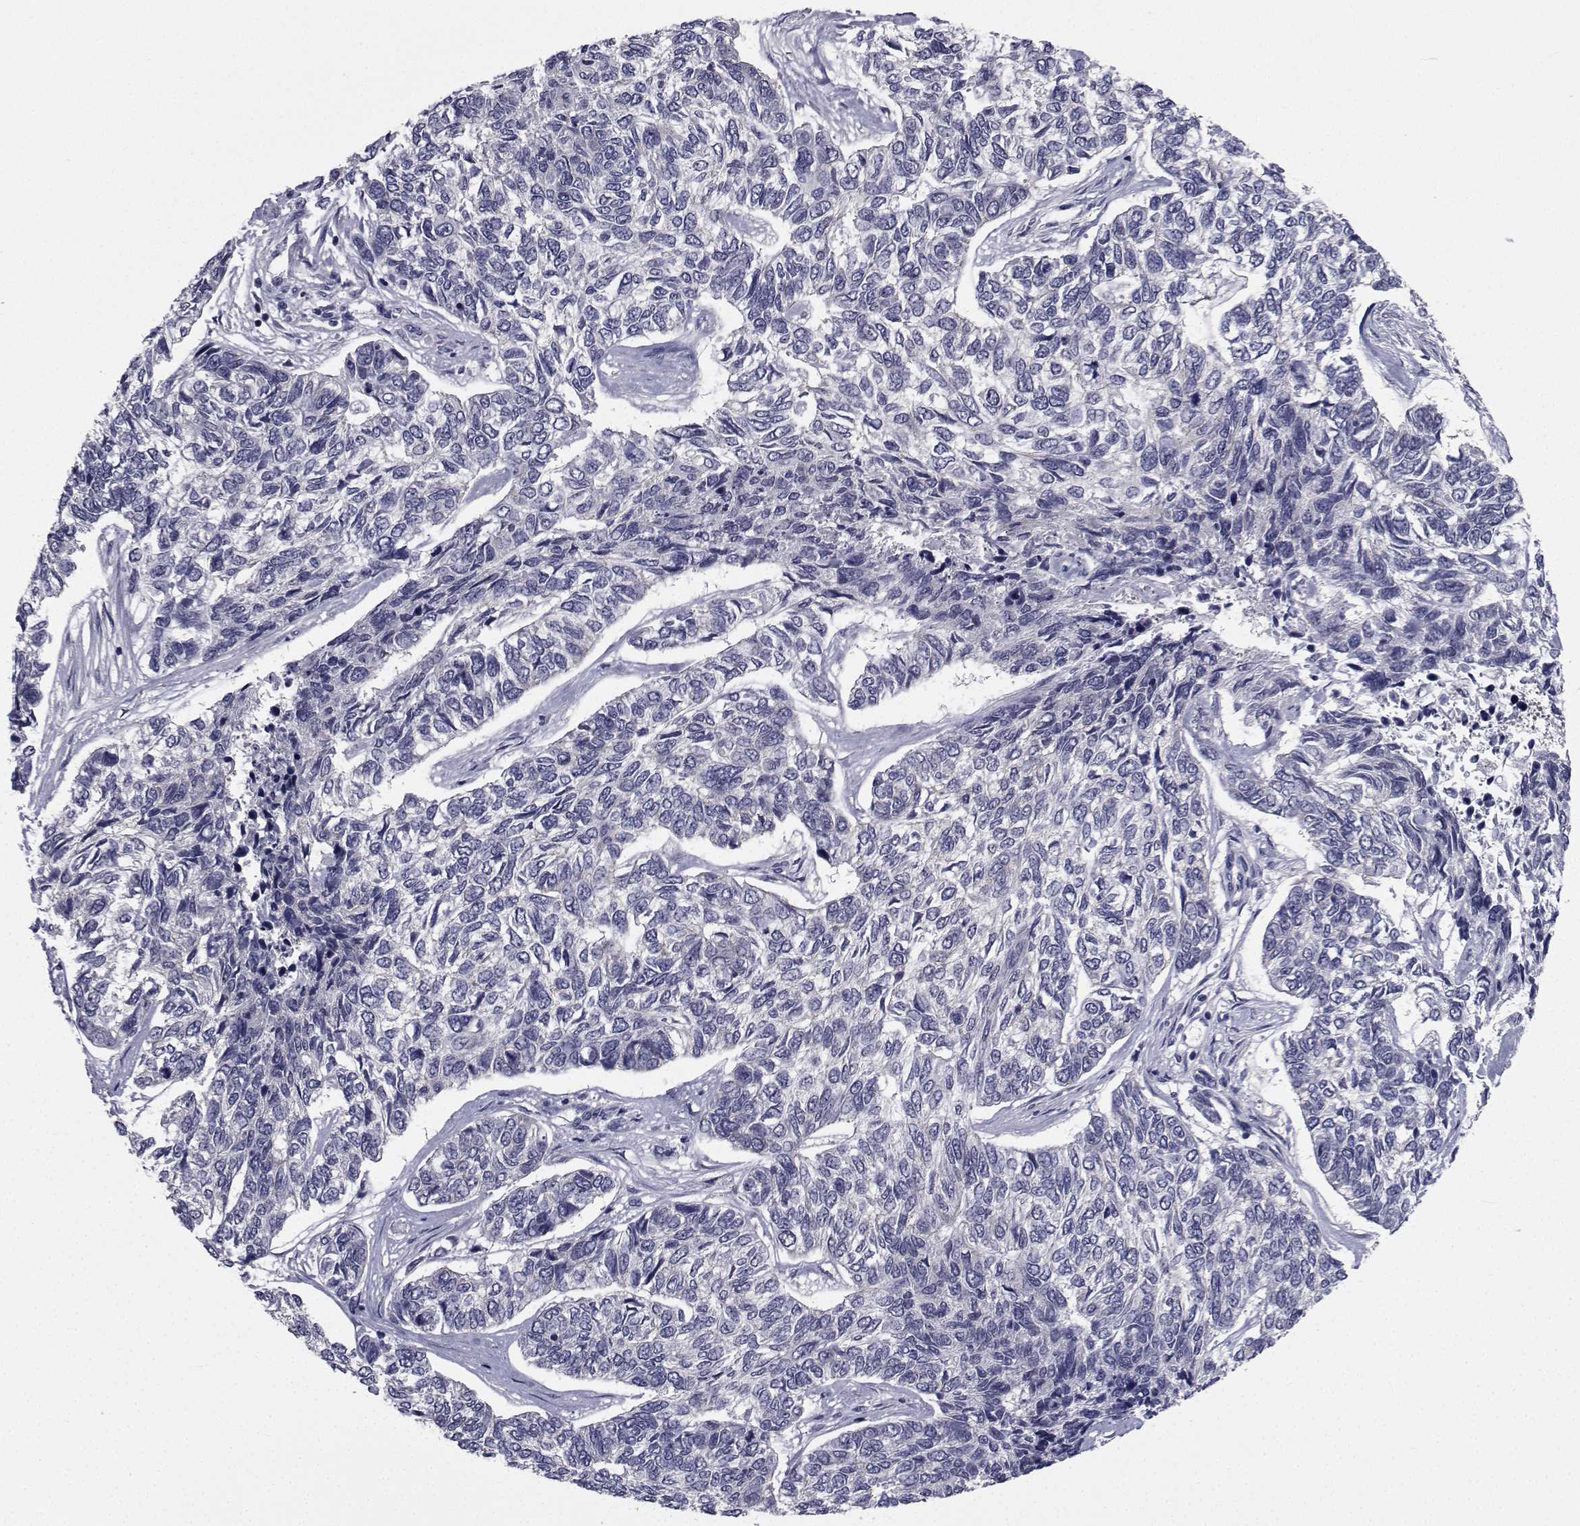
{"staining": {"intensity": "negative", "quantity": "none", "location": "none"}, "tissue": "skin cancer", "cell_type": "Tumor cells", "image_type": "cancer", "snomed": [{"axis": "morphology", "description": "Basal cell carcinoma"}, {"axis": "topography", "description": "Skin"}], "caption": "Tumor cells show no significant protein expression in skin basal cell carcinoma.", "gene": "CHRNA1", "patient": {"sex": "female", "age": 65}}